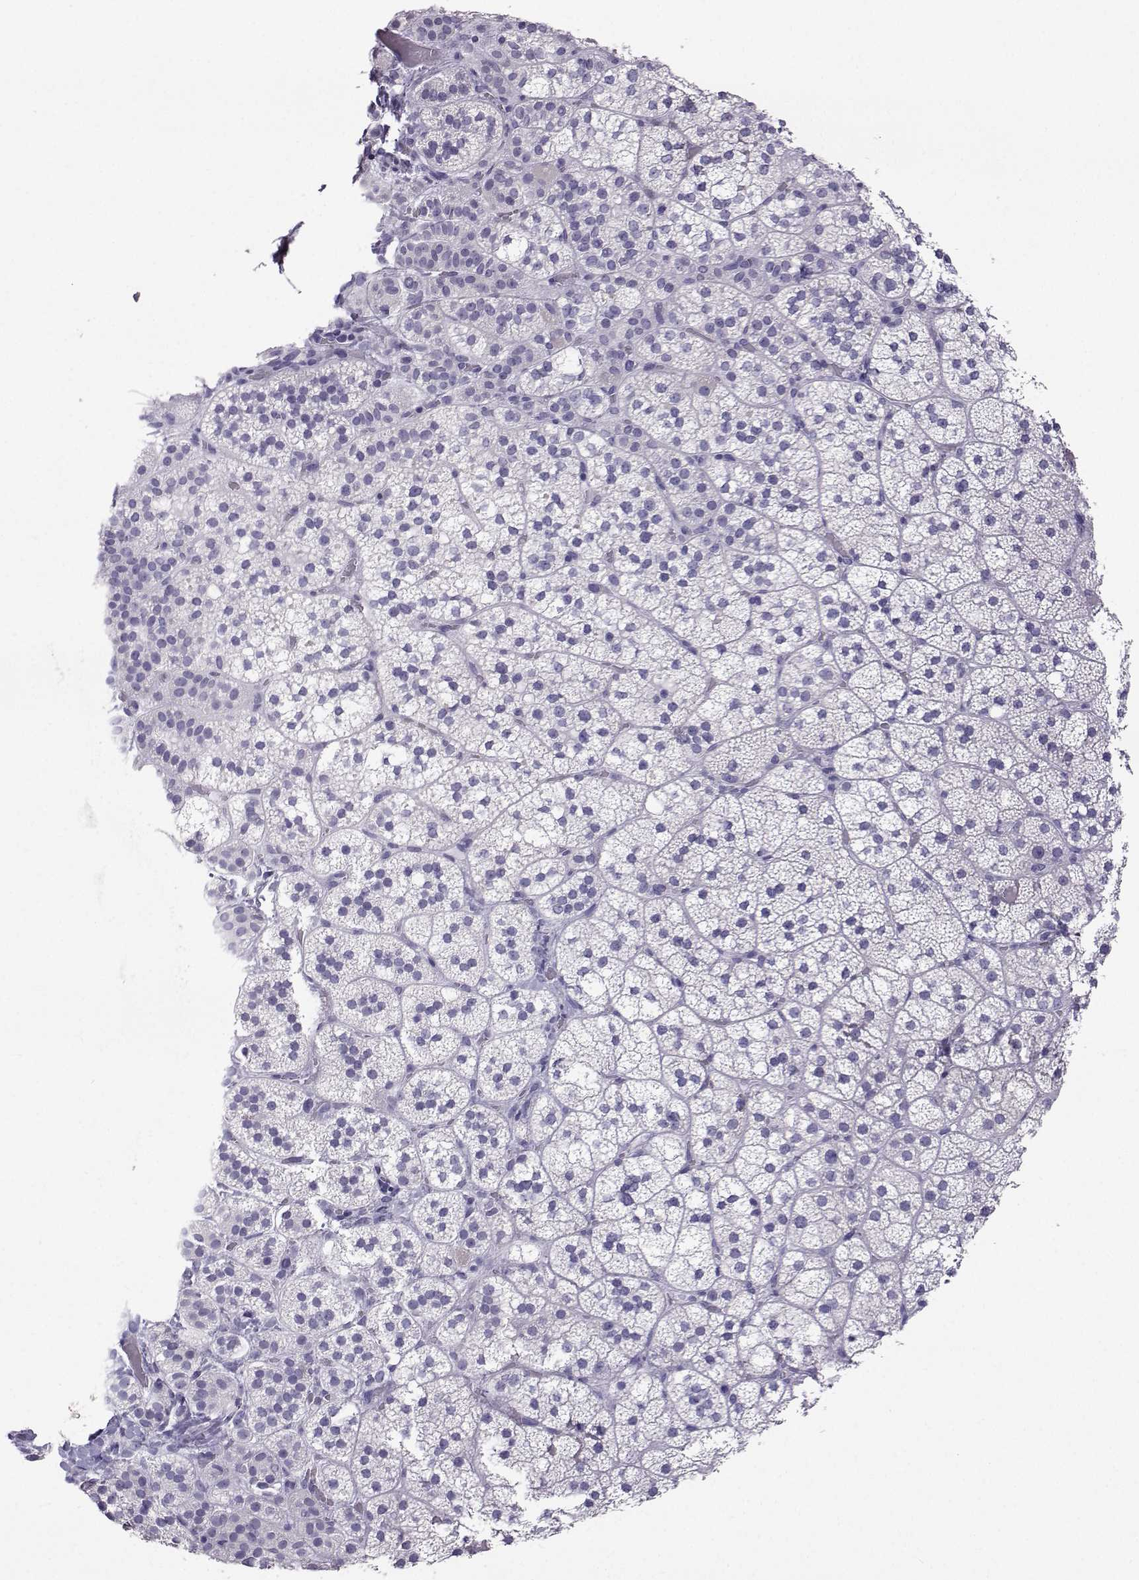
{"staining": {"intensity": "negative", "quantity": "none", "location": "none"}, "tissue": "adrenal gland", "cell_type": "Glandular cells", "image_type": "normal", "snomed": [{"axis": "morphology", "description": "Normal tissue, NOS"}, {"axis": "topography", "description": "Adrenal gland"}], "caption": "The histopathology image shows no significant positivity in glandular cells of adrenal gland. (Immunohistochemistry, brightfield microscopy, high magnification).", "gene": "PLIN4", "patient": {"sex": "male", "age": 53}}